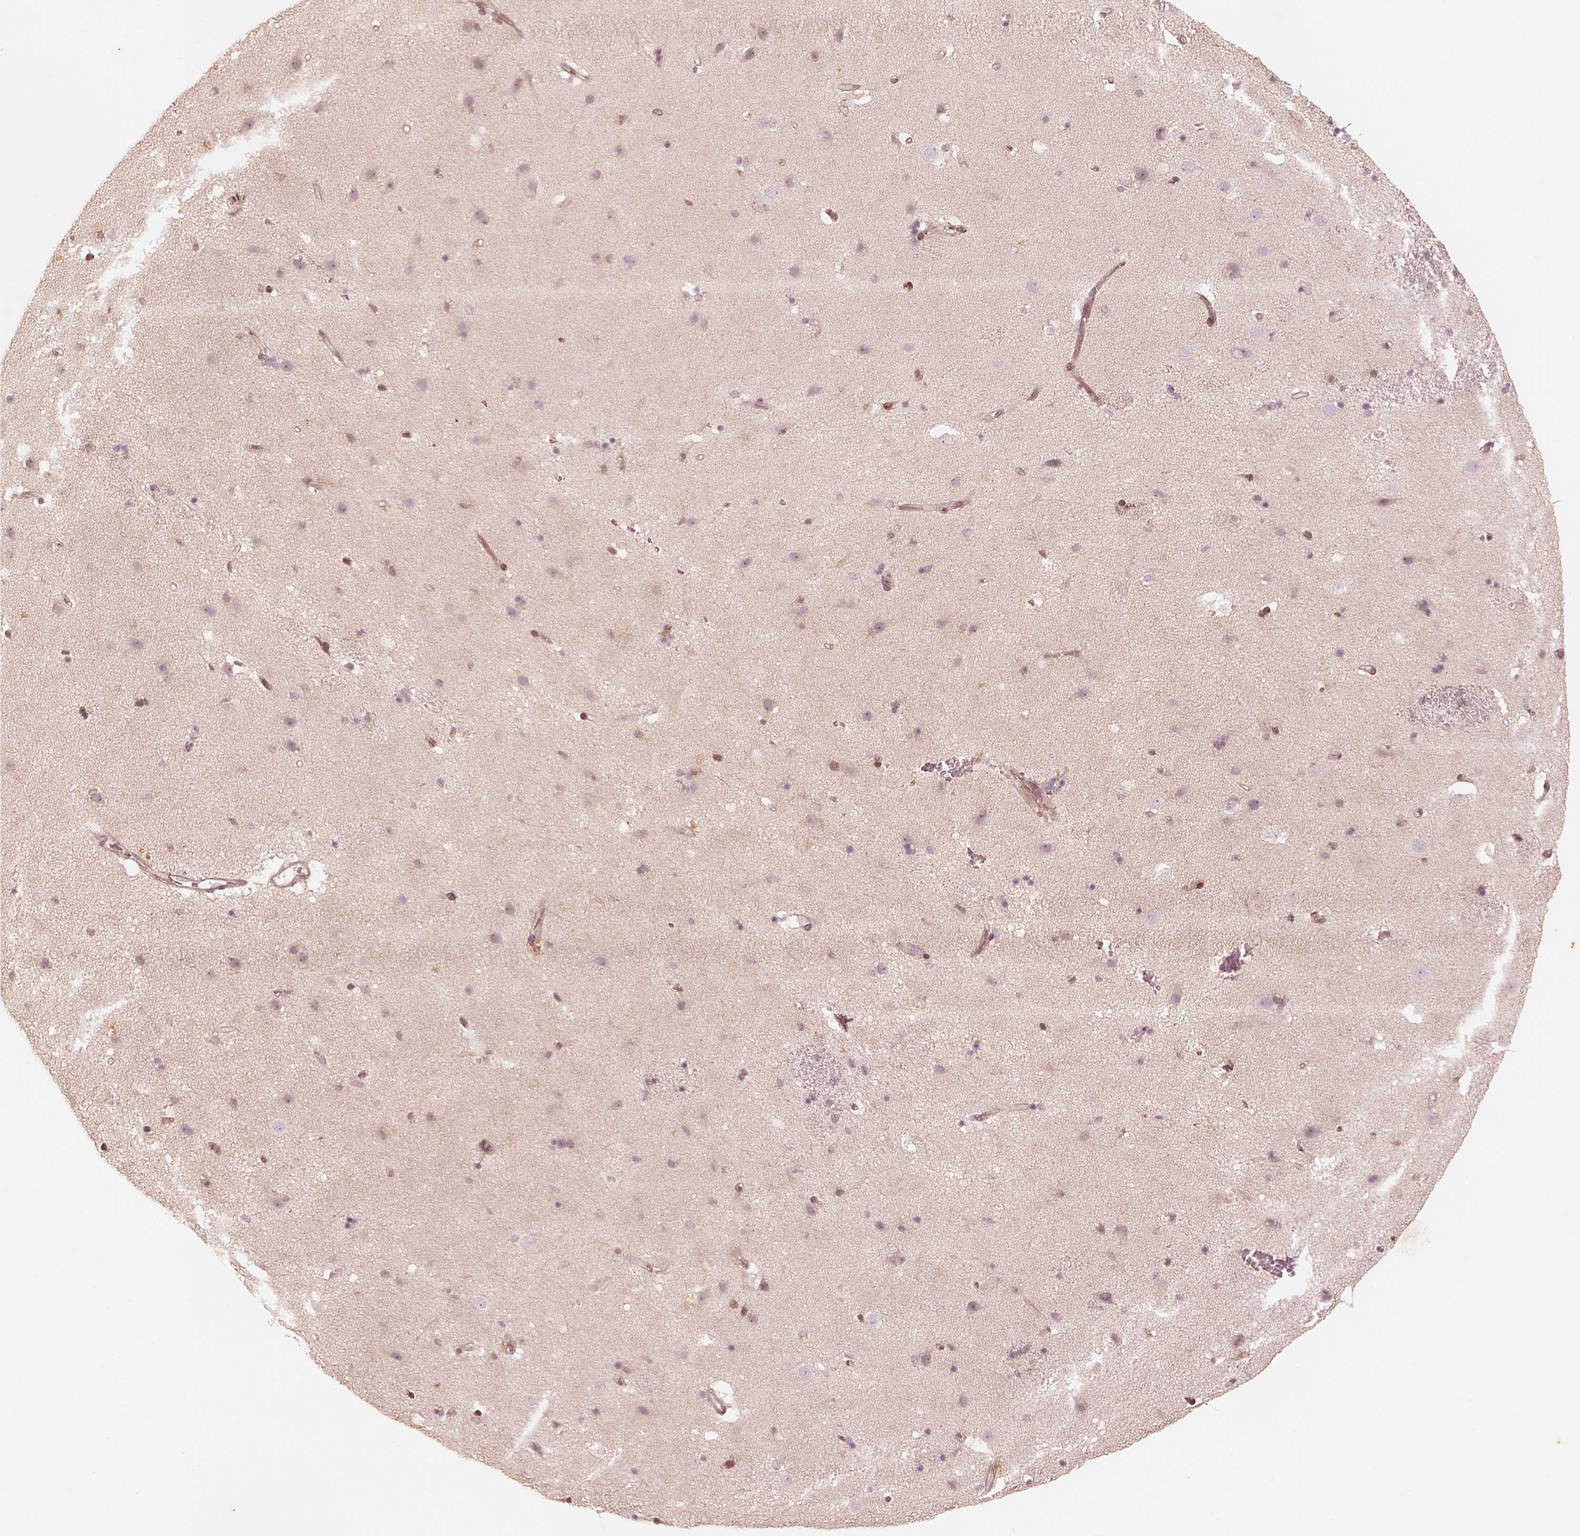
{"staining": {"intensity": "negative", "quantity": "none", "location": "none"}, "tissue": "caudate", "cell_type": "Glial cells", "image_type": "normal", "snomed": [{"axis": "morphology", "description": "Normal tissue, NOS"}, {"axis": "topography", "description": "Lateral ventricle wall"}], "caption": "A micrograph of caudate stained for a protein demonstrates no brown staining in glial cells. The staining was performed using DAB (3,3'-diaminobenzidine) to visualize the protein expression in brown, while the nuclei were stained in blue with hematoxylin (Magnification: 20x).", "gene": "WLS", "patient": {"sex": "female", "age": 71}}